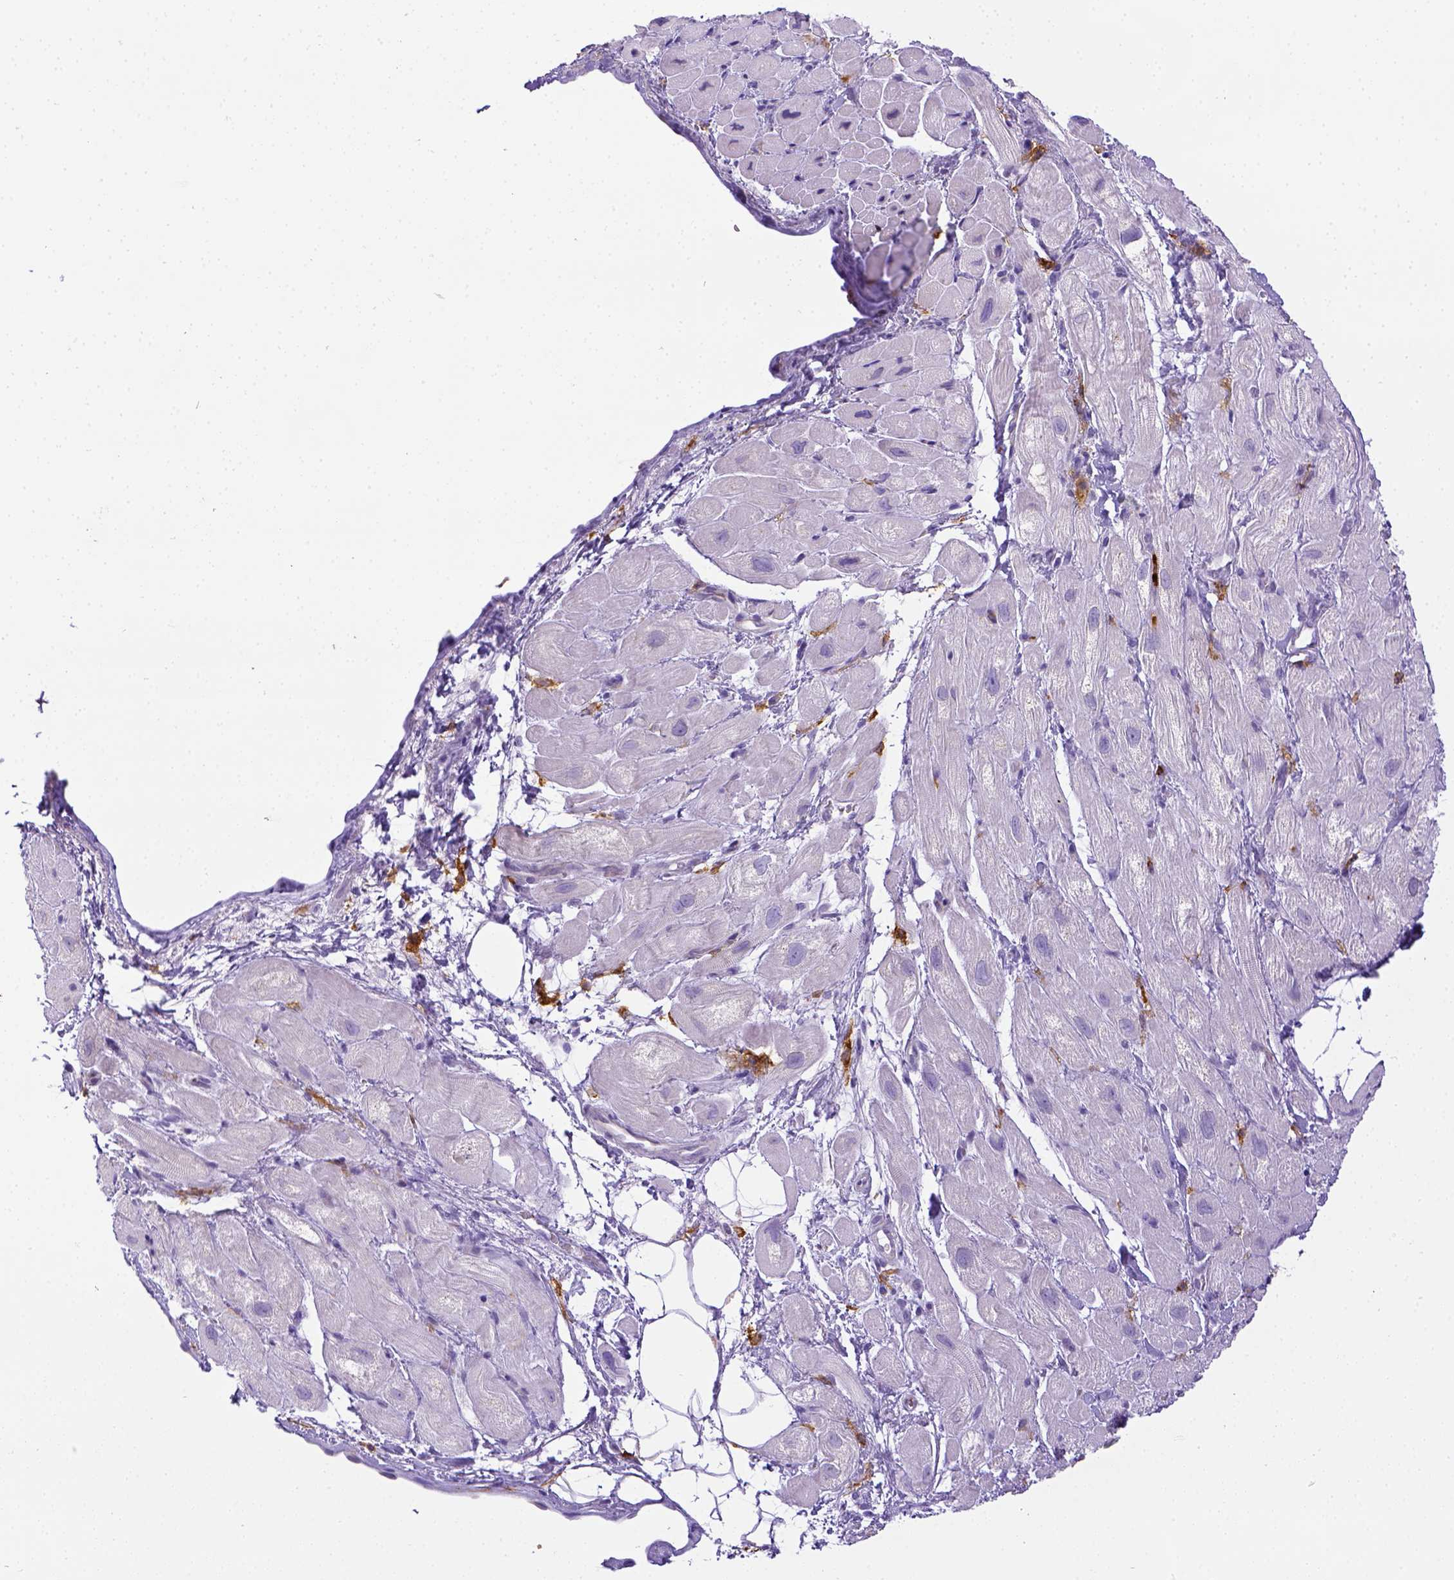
{"staining": {"intensity": "negative", "quantity": "none", "location": "none"}, "tissue": "heart muscle", "cell_type": "Cardiomyocytes", "image_type": "normal", "snomed": [{"axis": "morphology", "description": "Normal tissue, NOS"}, {"axis": "topography", "description": "Heart"}], "caption": "Immunohistochemistry (IHC) histopathology image of benign human heart muscle stained for a protein (brown), which demonstrates no staining in cardiomyocytes.", "gene": "ITGAM", "patient": {"sex": "female", "age": 69}}